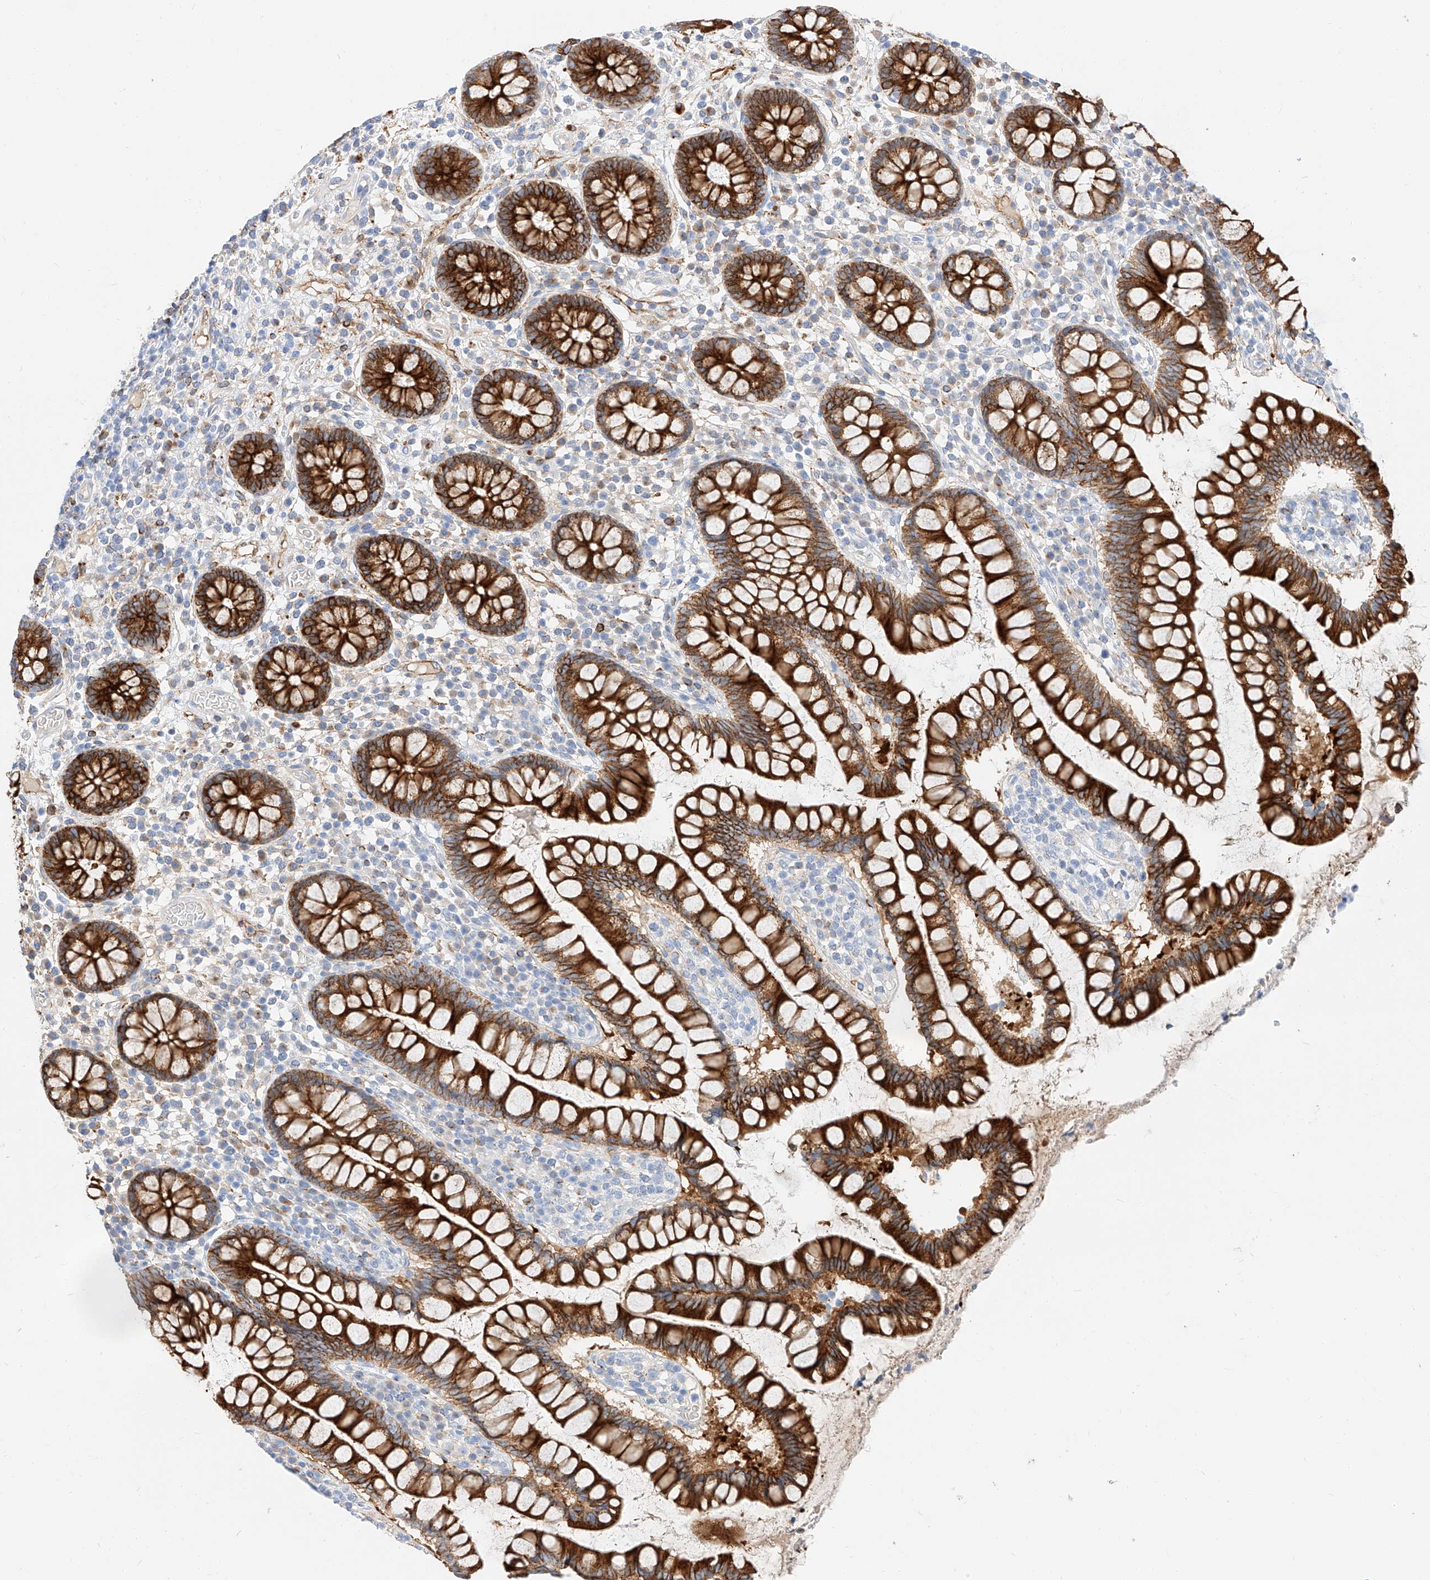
{"staining": {"intensity": "moderate", "quantity": ">75%", "location": "cytoplasmic/membranous"}, "tissue": "colon", "cell_type": "Endothelial cells", "image_type": "normal", "snomed": [{"axis": "morphology", "description": "Normal tissue, NOS"}, {"axis": "topography", "description": "Colon"}], "caption": "DAB (3,3'-diaminobenzidine) immunohistochemical staining of benign colon displays moderate cytoplasmic/membranous protein positivity in approximately >75% of endothelial cells. The protein is shown in brown color, while the nuclei are stained blue.", "gene": "MAP7", "patient": {"sex": "female", "age": 79}}